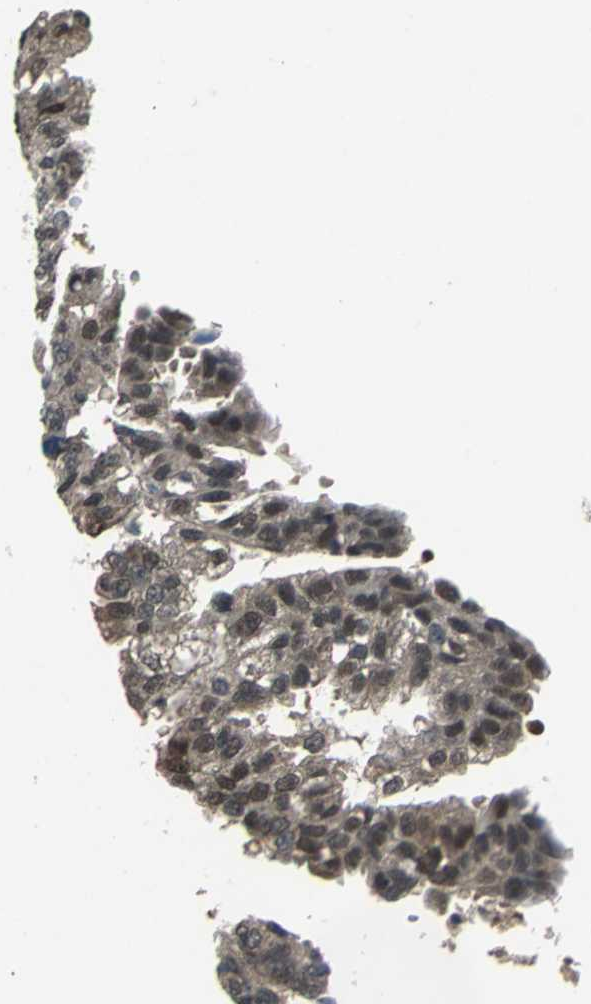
{"staining": {"intensity": "moderate", "quantity": ">75%", "location": "cytoplasmic/membranous,nuclear"}, "tissue": "ovarian cancer", "cell_type": "Tumor cells", "image_type": "cancer", "snomed": [{"axis": "morphology", "description": "Cystadenocarcinoma, serous, NOS"}, {"axis": "topography", "description": "Ovary"}], "caption": "Human ovarian serous cystadenocarcinoma stained with a protein marker displays moderate staining in tumor cells.", "gene": "COPS5", "patient": {"sex": "female", "age": 58}}